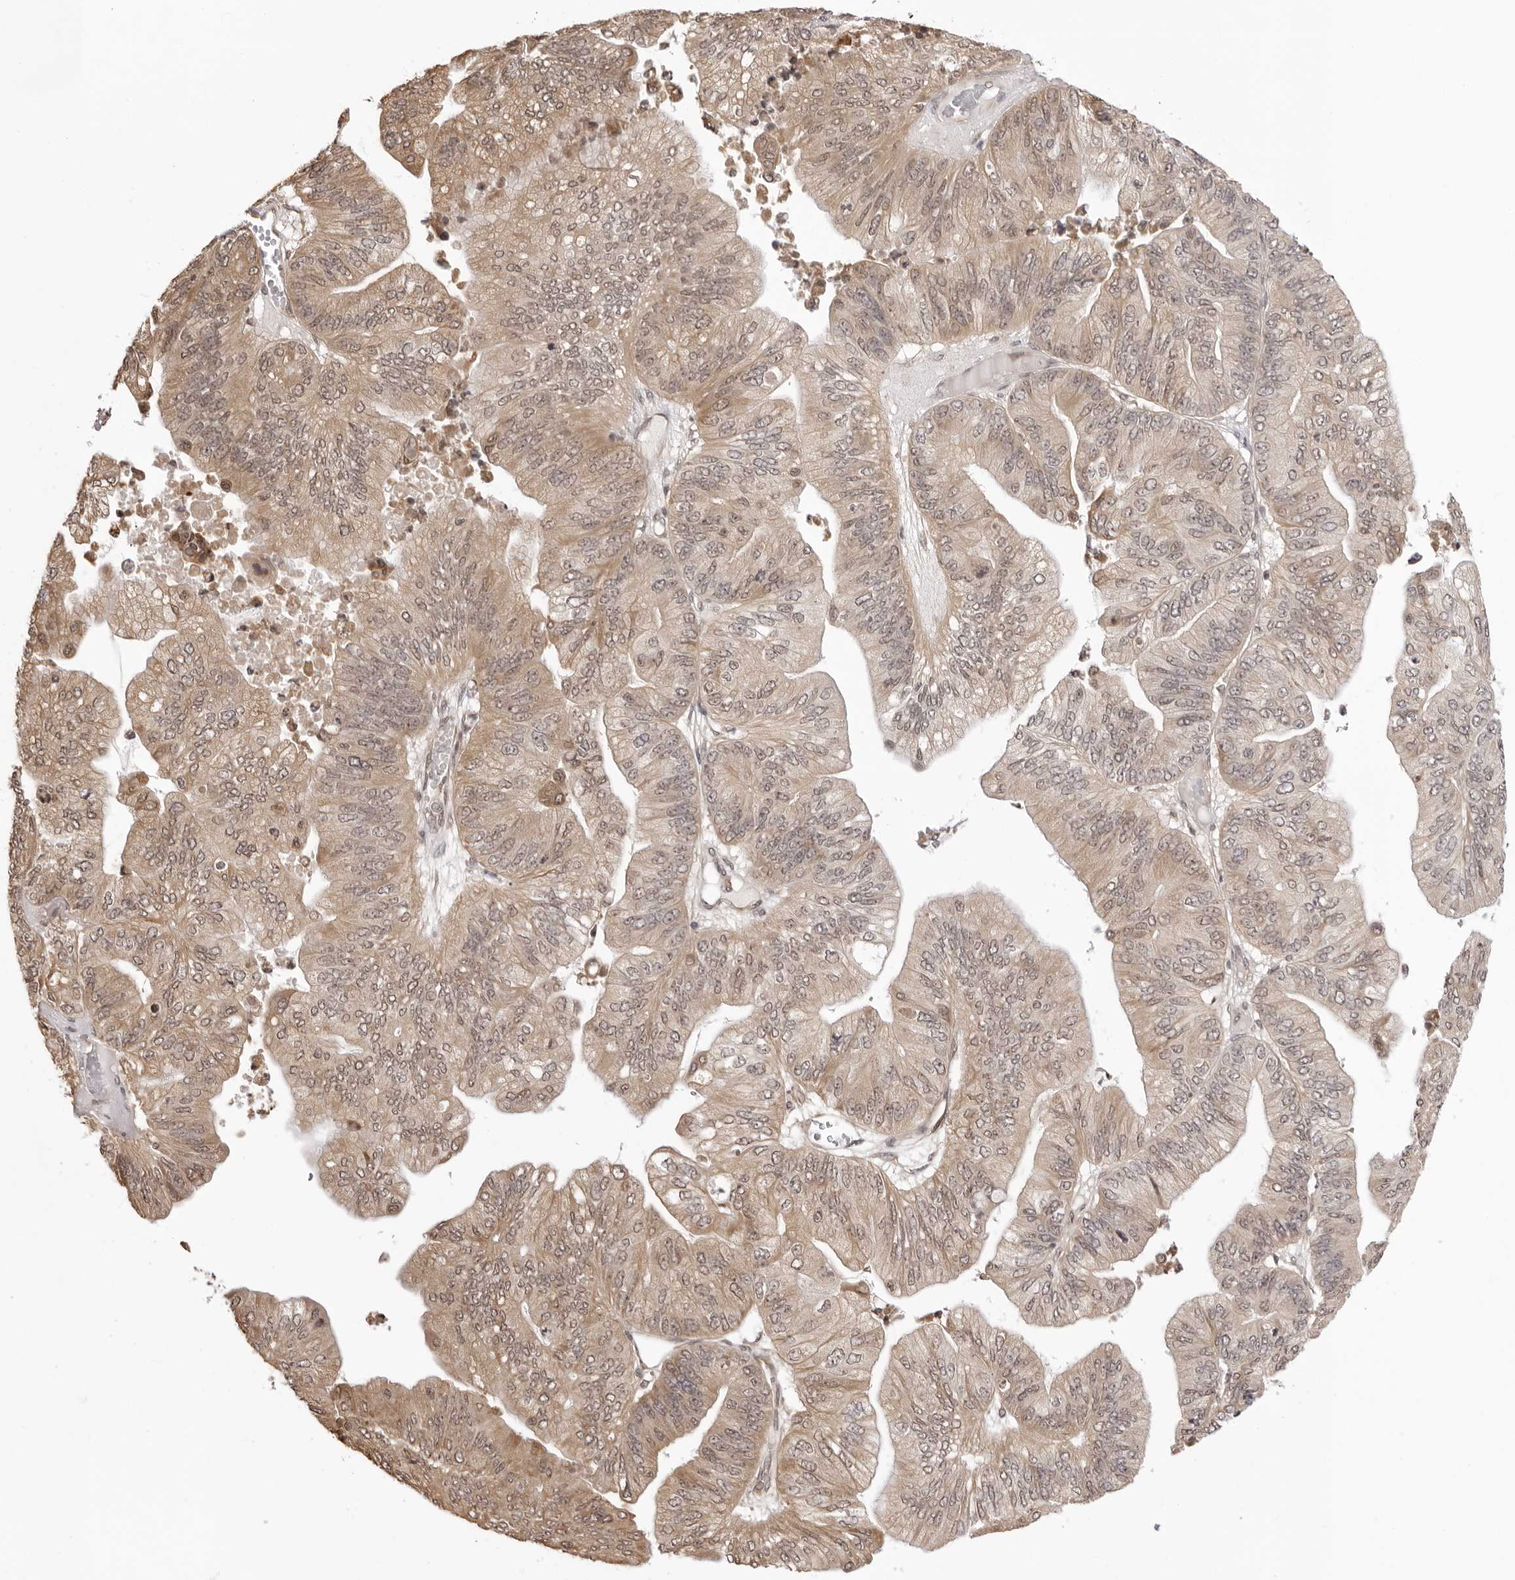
{"staining": {"intensity": "moderate", "quantity": ">75%", "location": "cytoplasmic/membranous,nuclear"}, "tissue": "ovarian cancer", "cell_type": "Tumor cells", "image_type": "cancer", "snomed": [{"axis": "morphology", "description": "Cystadenocarcinoma, mucinous, NOS"}, {"axis": "topography", "description": "Ovary"}], "caption": "Immunohistochemistry staining of mucinous cystadenocarcinoma (ovarian), which demonstrates medium levels of moderate cytoplasmic/membranous and nuclear staining in approximately >75% of tumor cells indicating moderate cytoplasmic/membranous and nuclear protein positivity. The staining was performed using DAB (brown) for protein detection and nuclei were counterstained in hematoxylin (blue).", "gene": "ZC3H11A", "patient": {"sex": "female", "age": 61}}